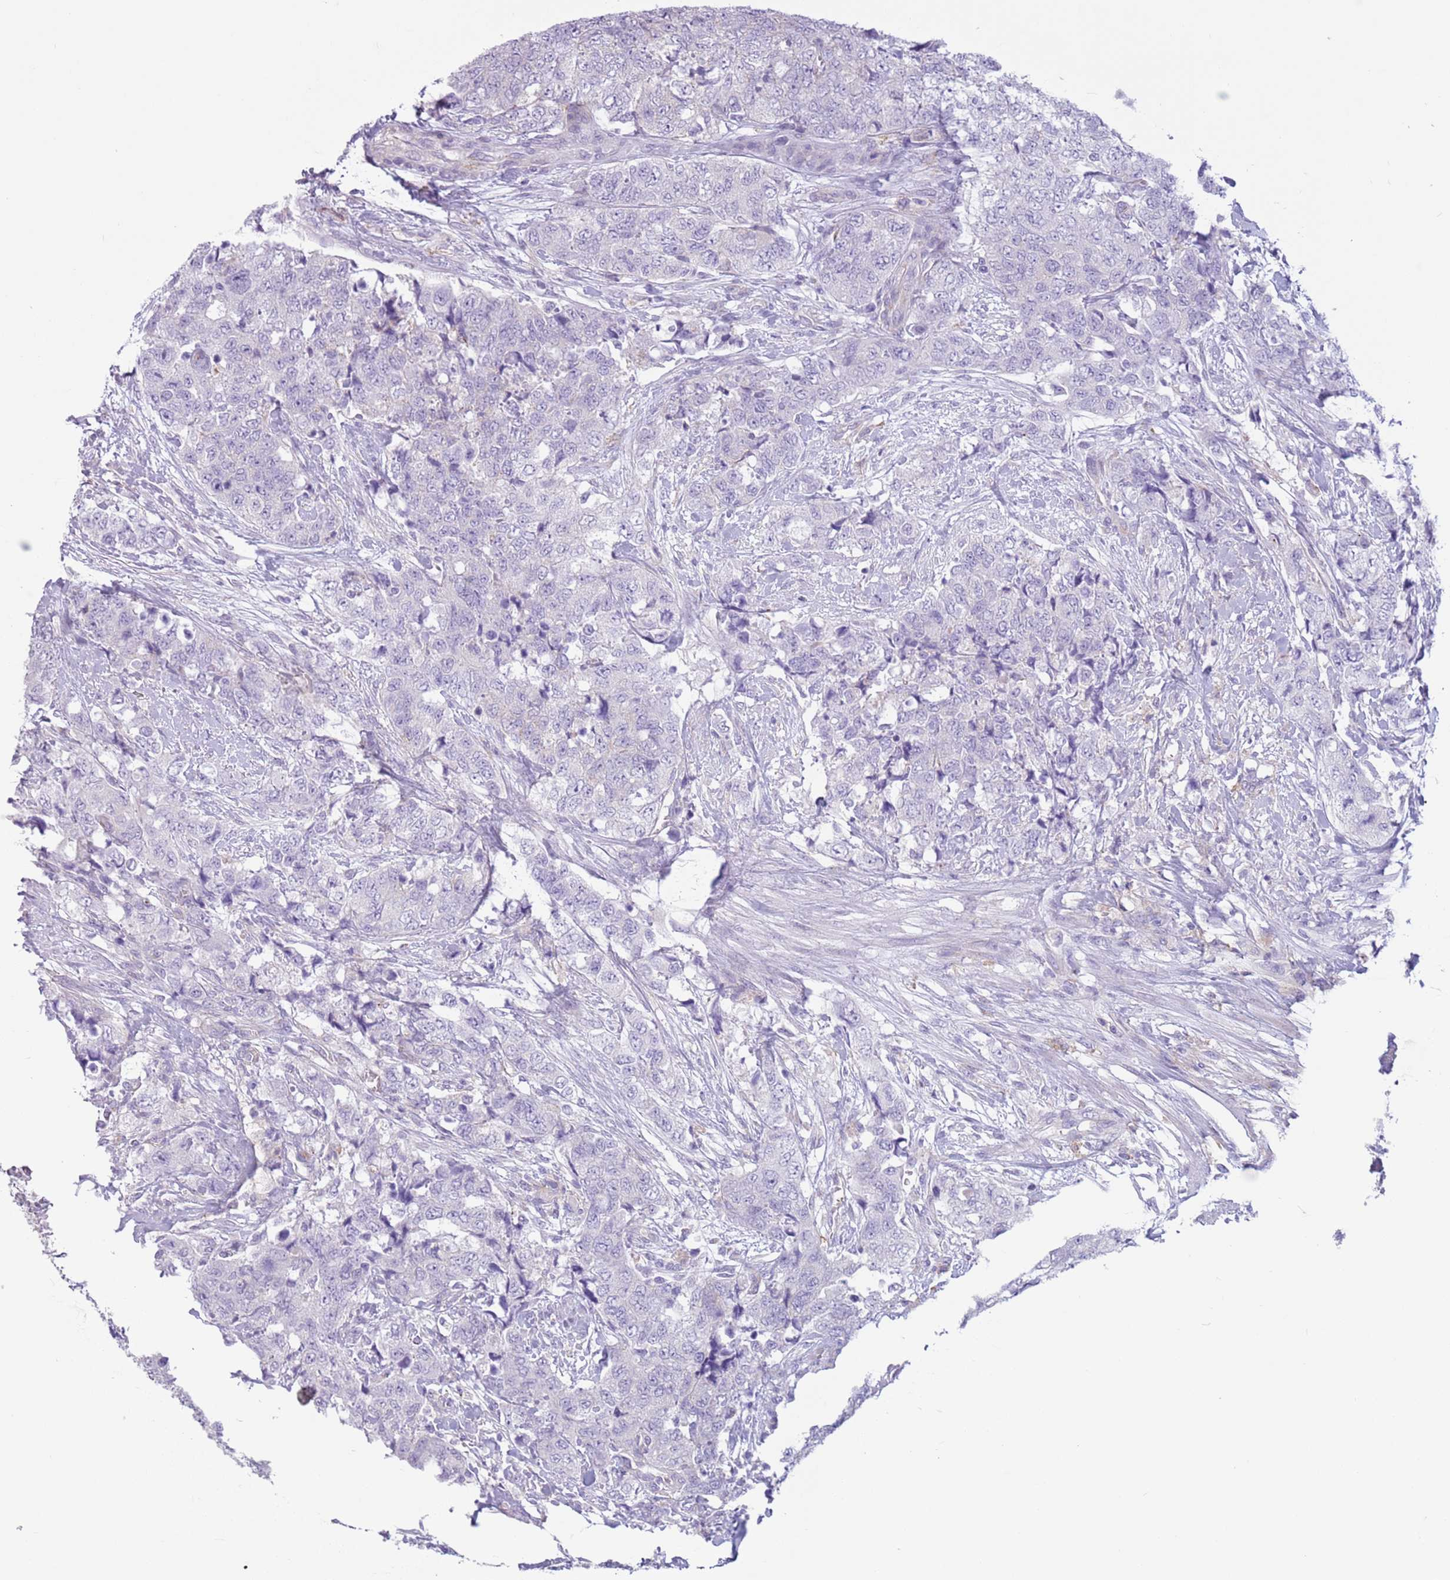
{"staining": {"intensity": "negative", "quantity": "none", "location": "none"}, "tissue": "urothelial cancer", "cell_type": "Tumor cells", "image_type": "cancer", "snomed": [{"axis": "morphology", "description": "Urothelial carcinoma, High grade"}, {"axis": "topography", "description": "Urinary bladder"}], "caption": "Immunohistochemical staining of human urothelial cancer exhibits no significant expression in tumor cells. (DAB immunohistochemistry (IHC) with hematoxylin counter stain).", "gene": "SNX6", "patient": {"sex": "female", "age": 78}}